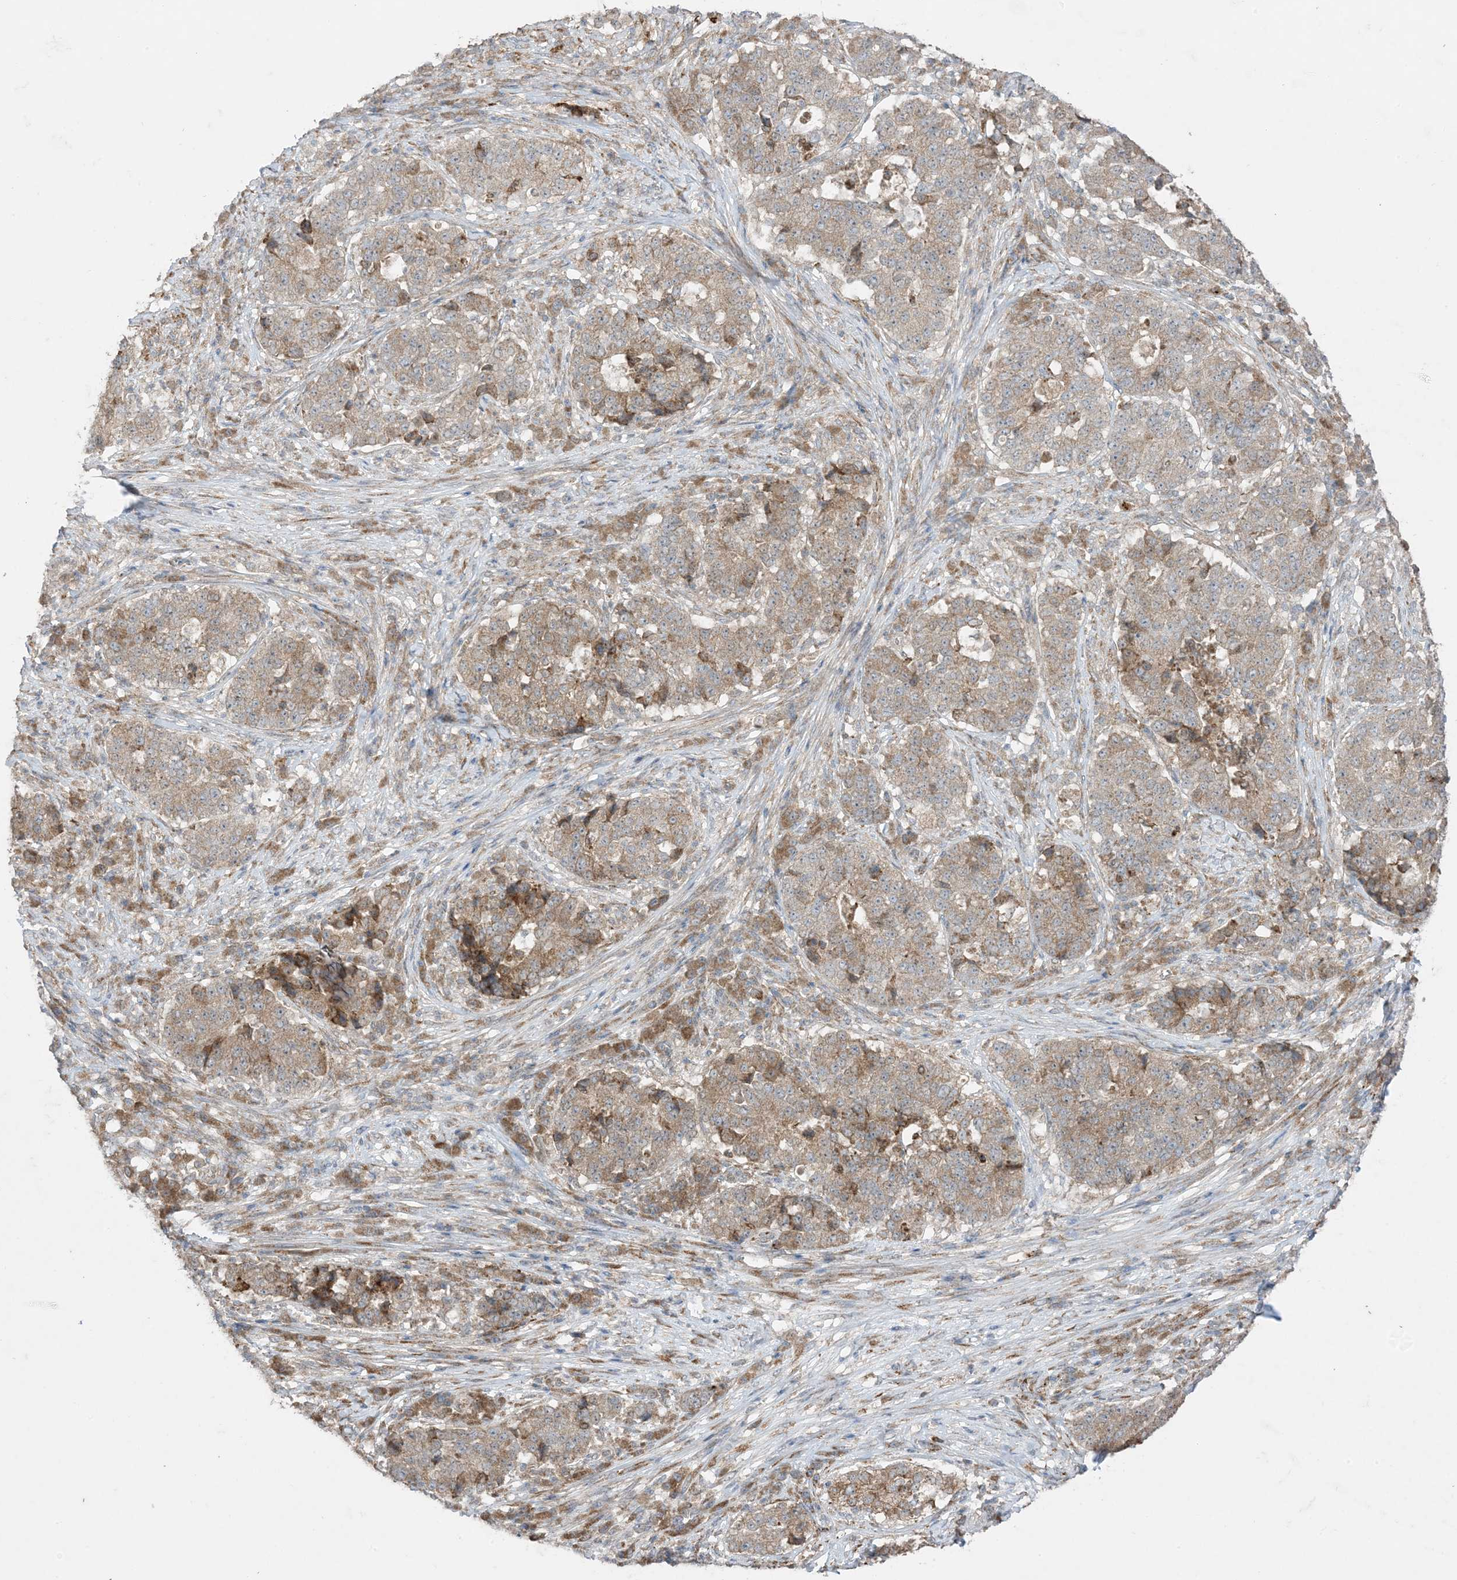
{"staining": {"intensity": "moderate", "quantity": ">75%", "location": "cytoplasmic/membranous"}, "tissue": "stomach cancer", "cell_type": "Tumor cells", "image_type": "cancer", "snomed": [{"axis": "morphology", "description": "Adenocarcinoma, NOS"}, {"axis": "topography", "description": "Stomach"}], "caption": "The photomicrograph demonstrates staining of adenocarcinoma (stomach), revealing moderate cytoplasmic/membranous protein positivity (brown color) within tumor cells.", "gene": "ODC1", "patient": {"sex": "male", "age": 59}}